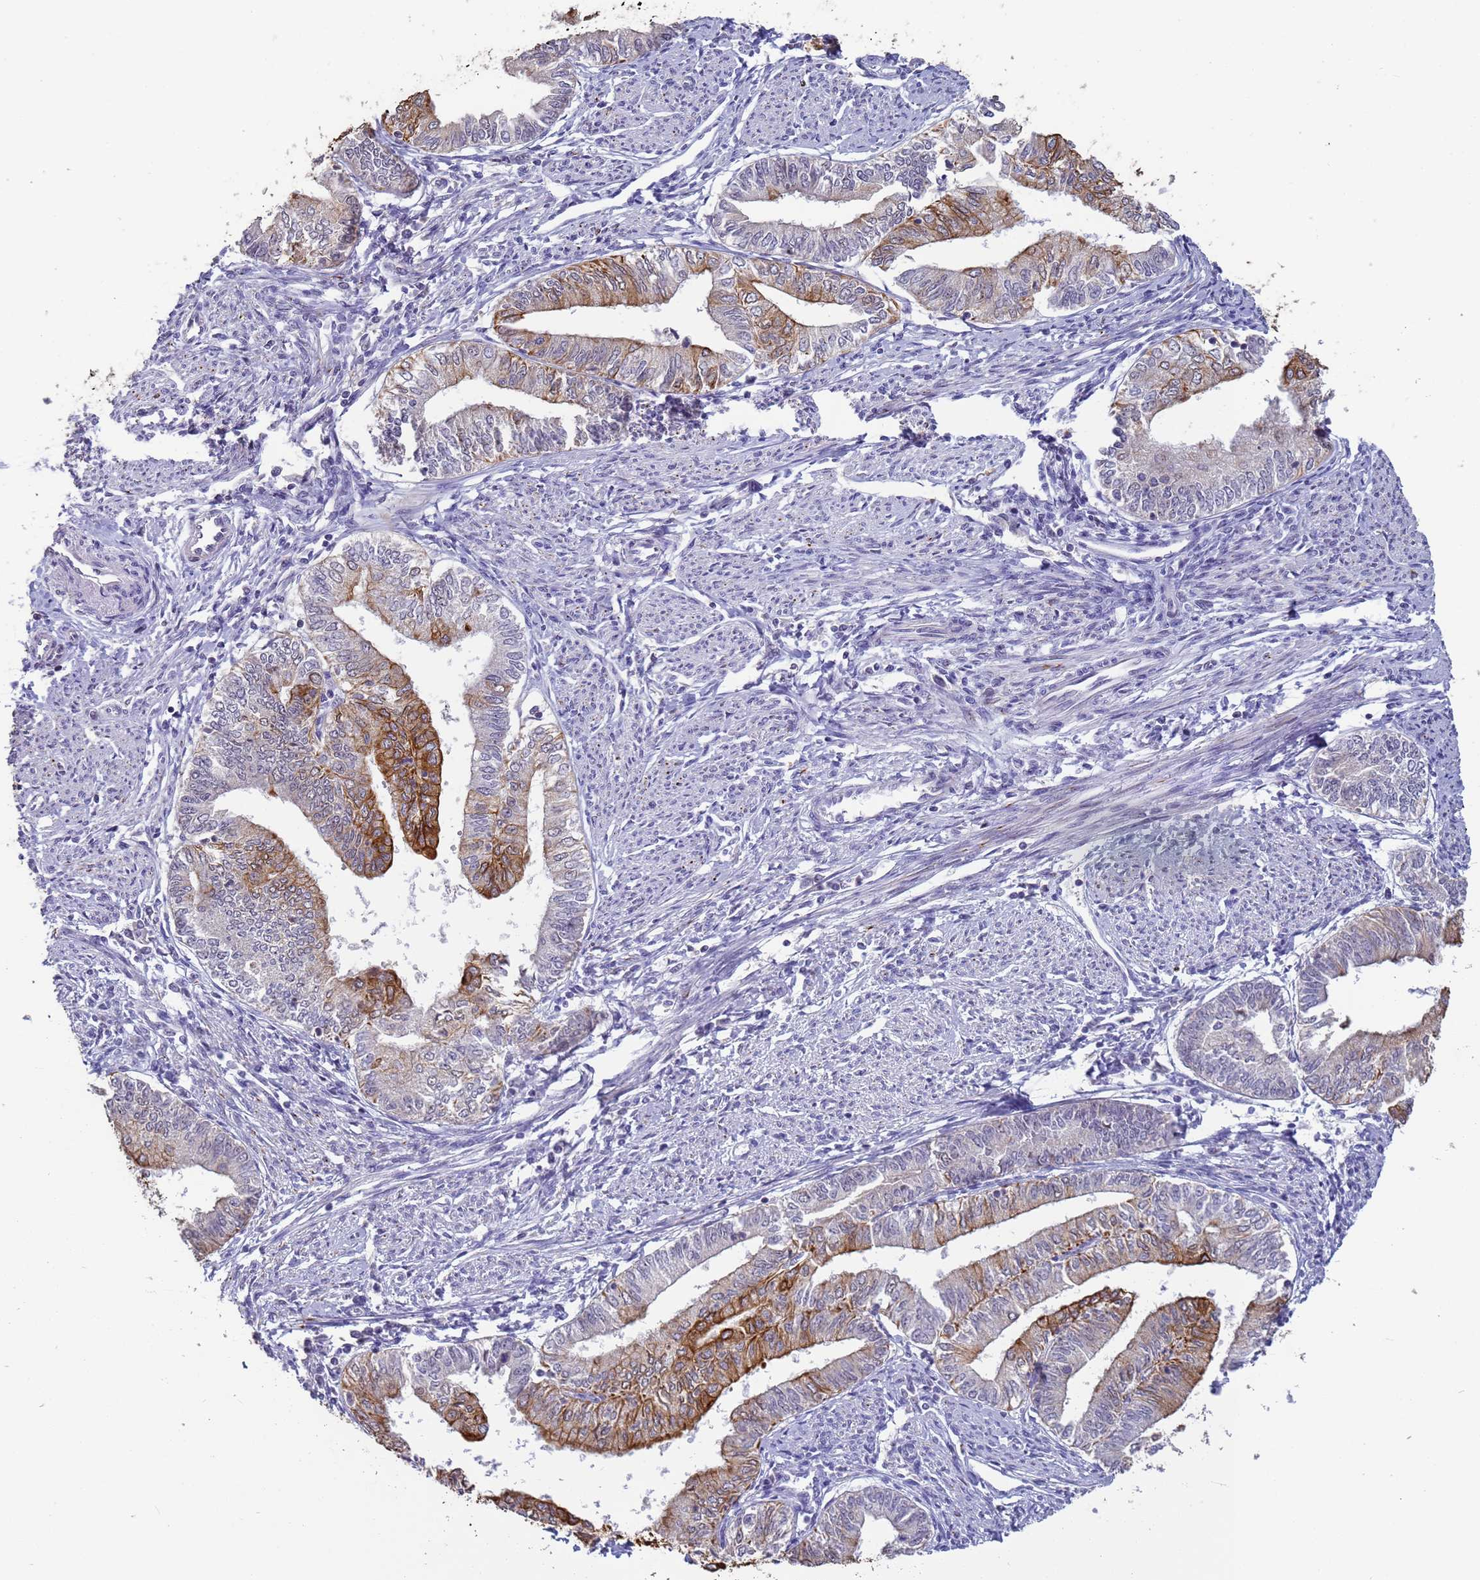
{"staining": {"intensity": "strong", "quantity": "25%-75%", "location": "cytoplasmic/membranous"}, "tissue": "endometrial cancer", "cell_type": "Tumor cells", "image_type": "cancer", "snomed": [{"axis": "morphology", "description": "Adenocarcinoma, NOS"}, {"axis": "topography", "description": "Endometrium"}], "caption": "Endometrial cancer stained with DAB immunohistochemistry displays high levels of strong cytoplasmic/membranous staining in about 25%-75% of tumor cells.", "gene": "VWA3A", "patient": {"sex": "female", "age": 66}}